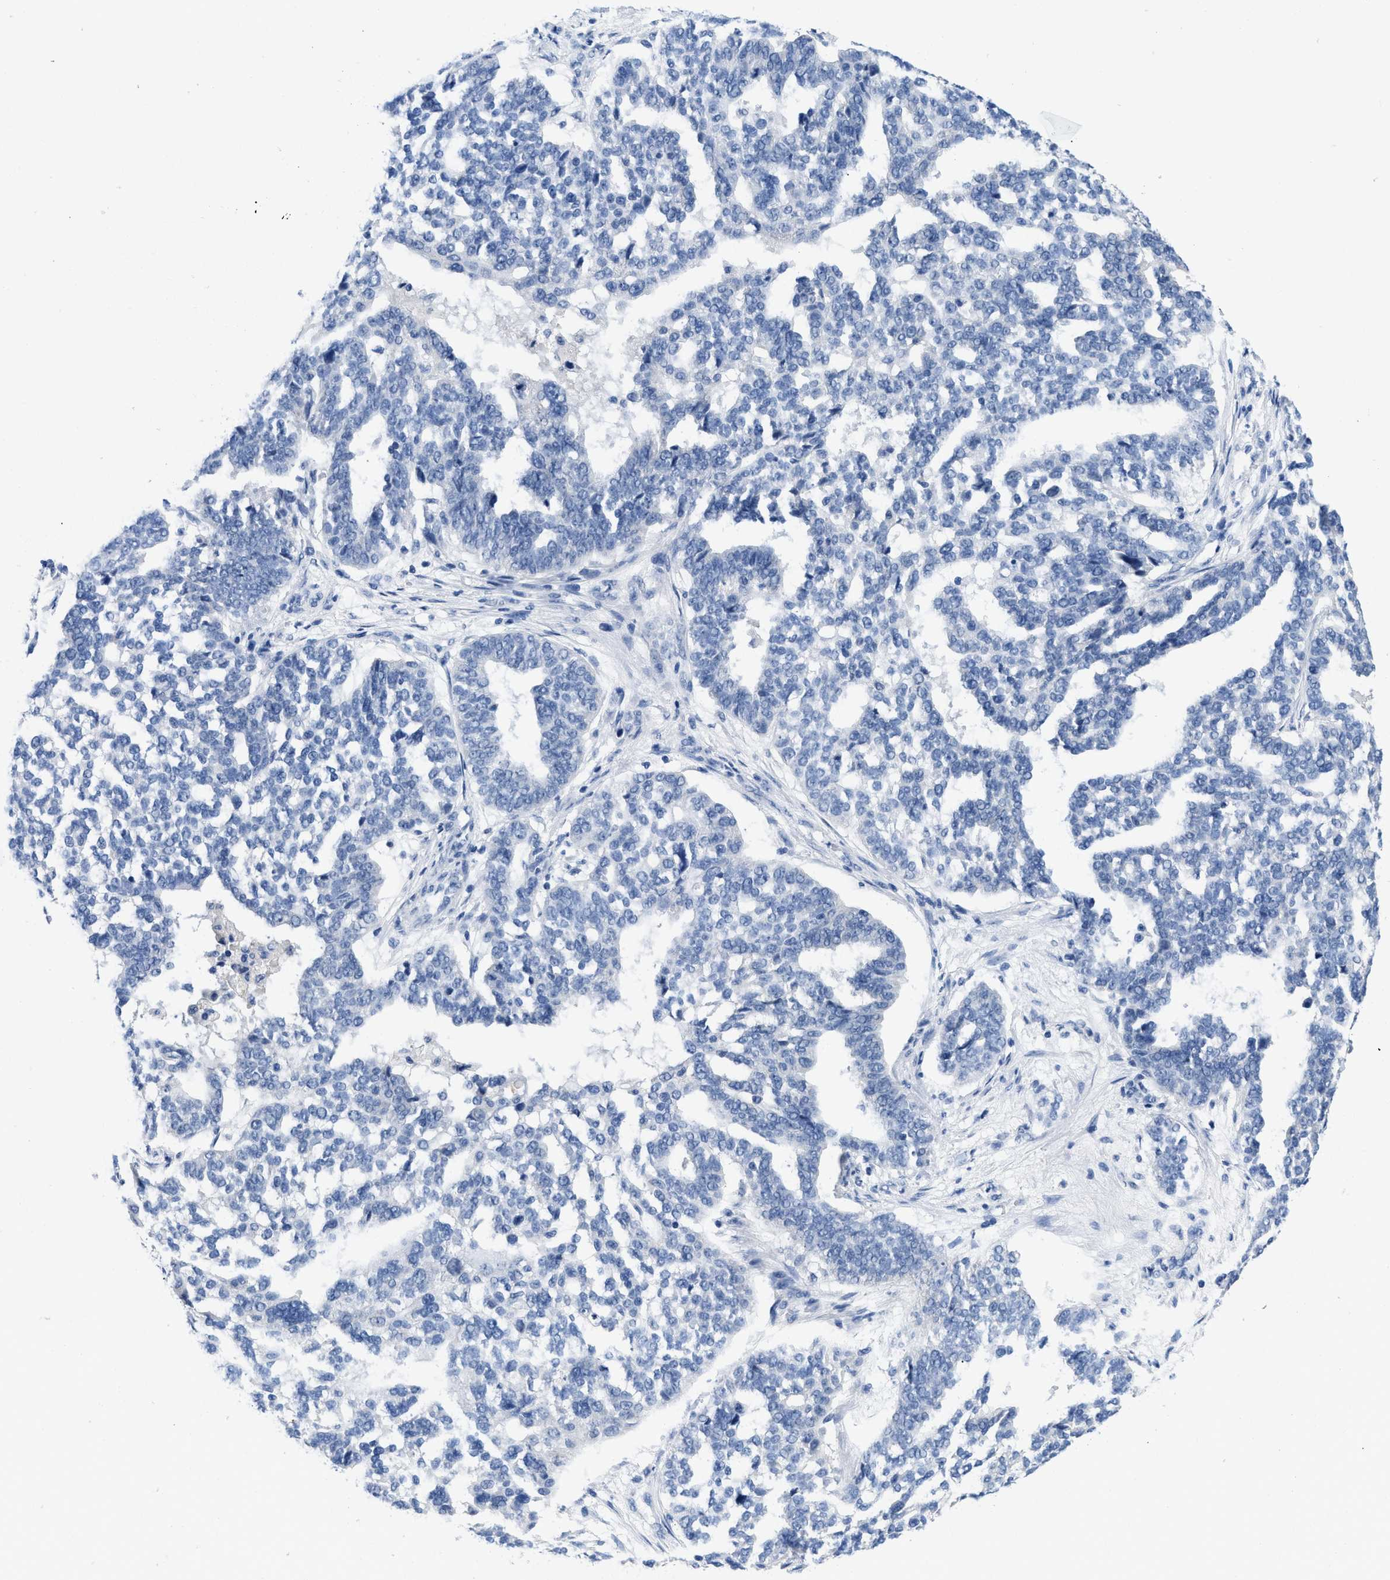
{"staining": {"intensity": "negative", "quantity": "none", "location": "none"}, "tissue": "ovarian cancer", "cell_type": "Tumor cells", "image_type": "cancer", "snomed": [{"axis": "morphology", "description": "Cystadenocarcinoma, serous, NOS"}, {"axis": "topography", "description": "Ovary"}], "caption": "There is no significant staining in tumor cells of serous cystadenocarcinoma (ovarian).", "gene": "PYY", "patient": {"sex": "female", "age": 59}}